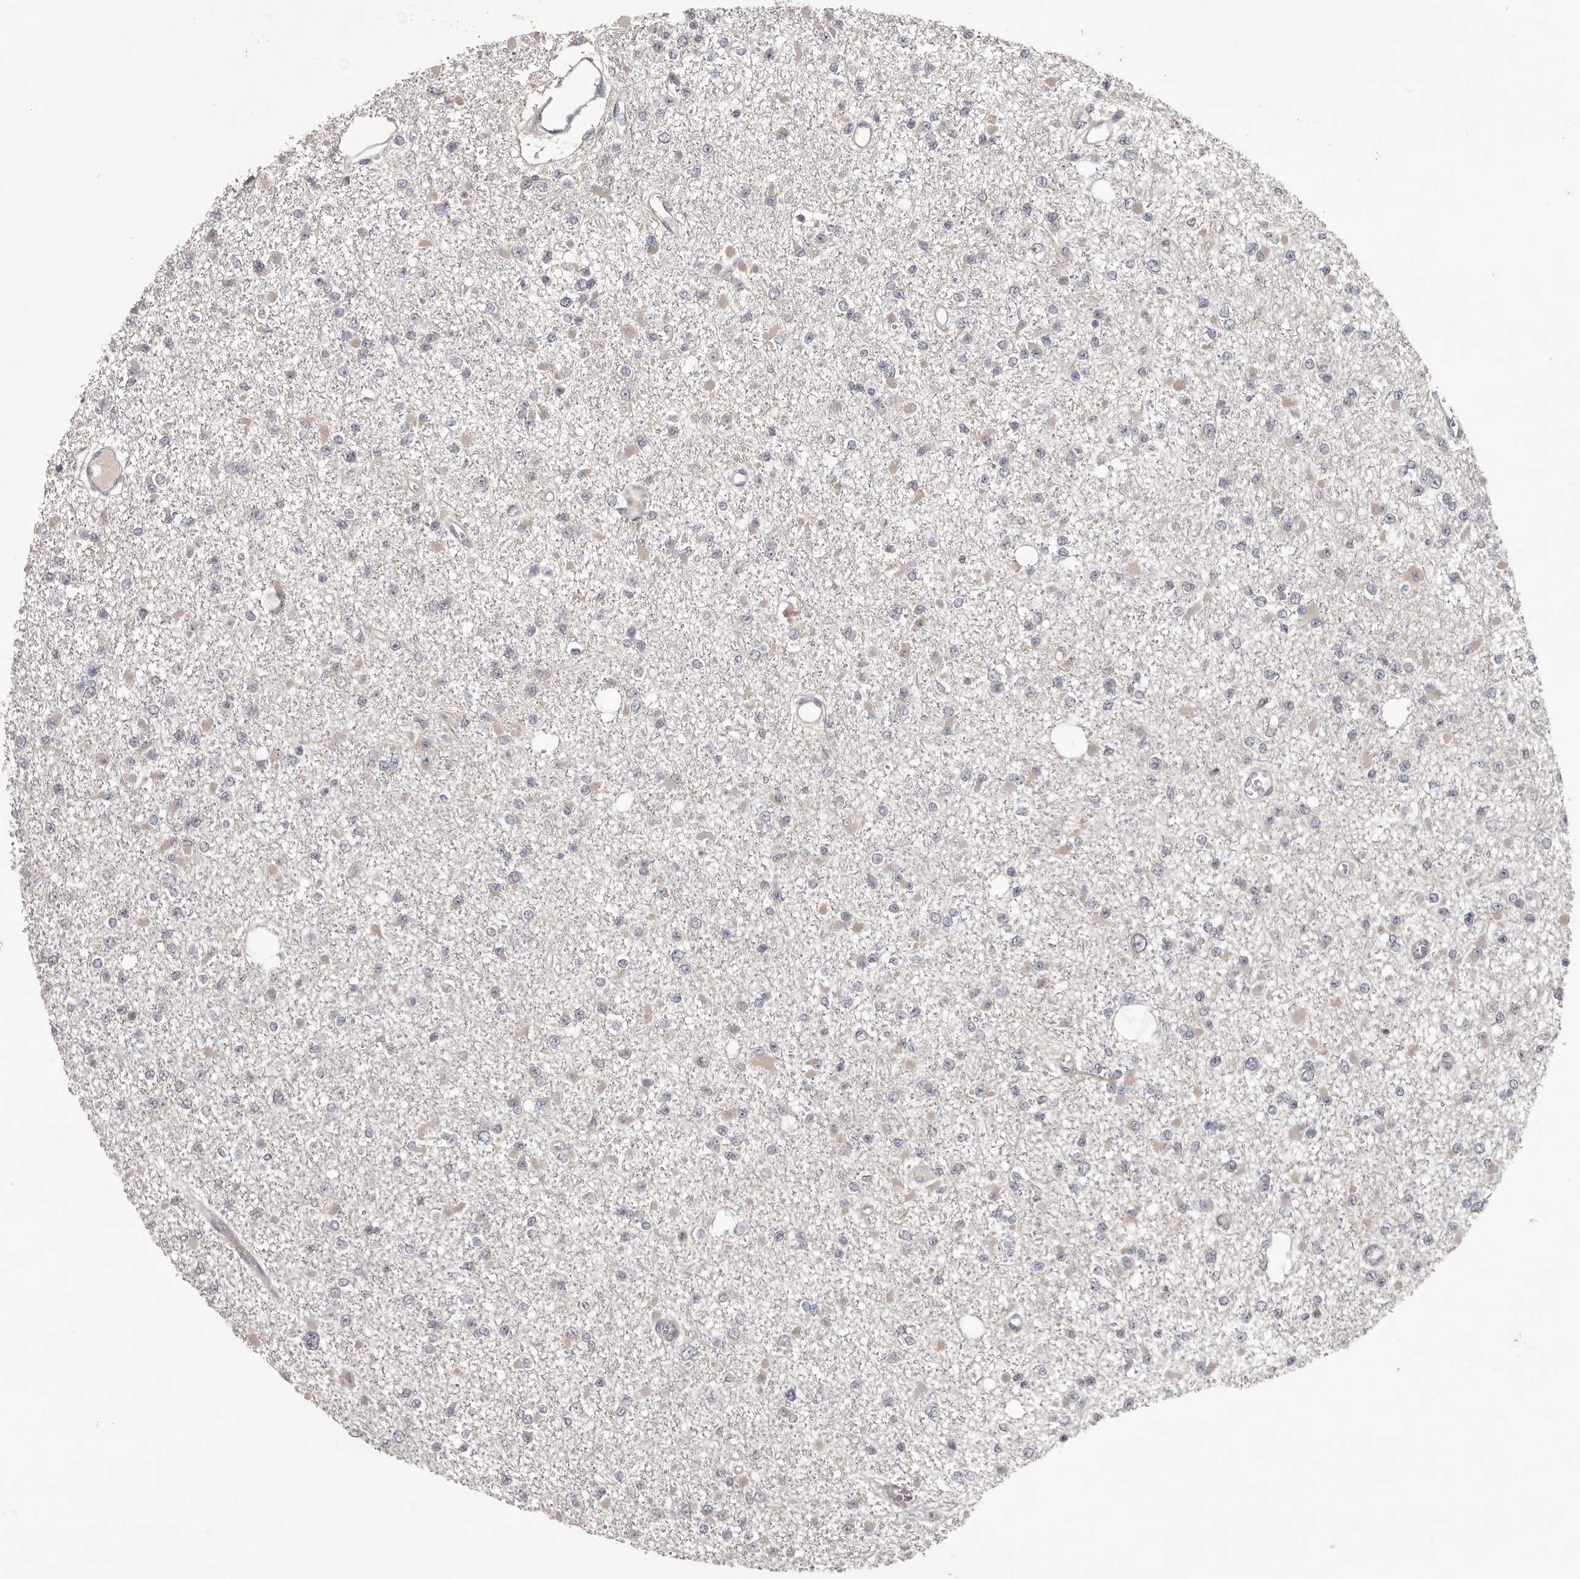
{"staining": {"intensity": "negative", "quantity": "none", "location": "none"}, "tissue": "glioma", "cell_type": "Tumor cells", "image_type": "cancer", "snomed": [{"axis": "morphology", "description": "Glioma, malignant, Low grade"}, {"axis": "topography", "description": "Brain"}], "caption": "Tumor cells are negative for brown protein staining in malignant glioma (low-grade).", "gene": "ANKRD44", "patient": {"sex": "female", "age": 22}}